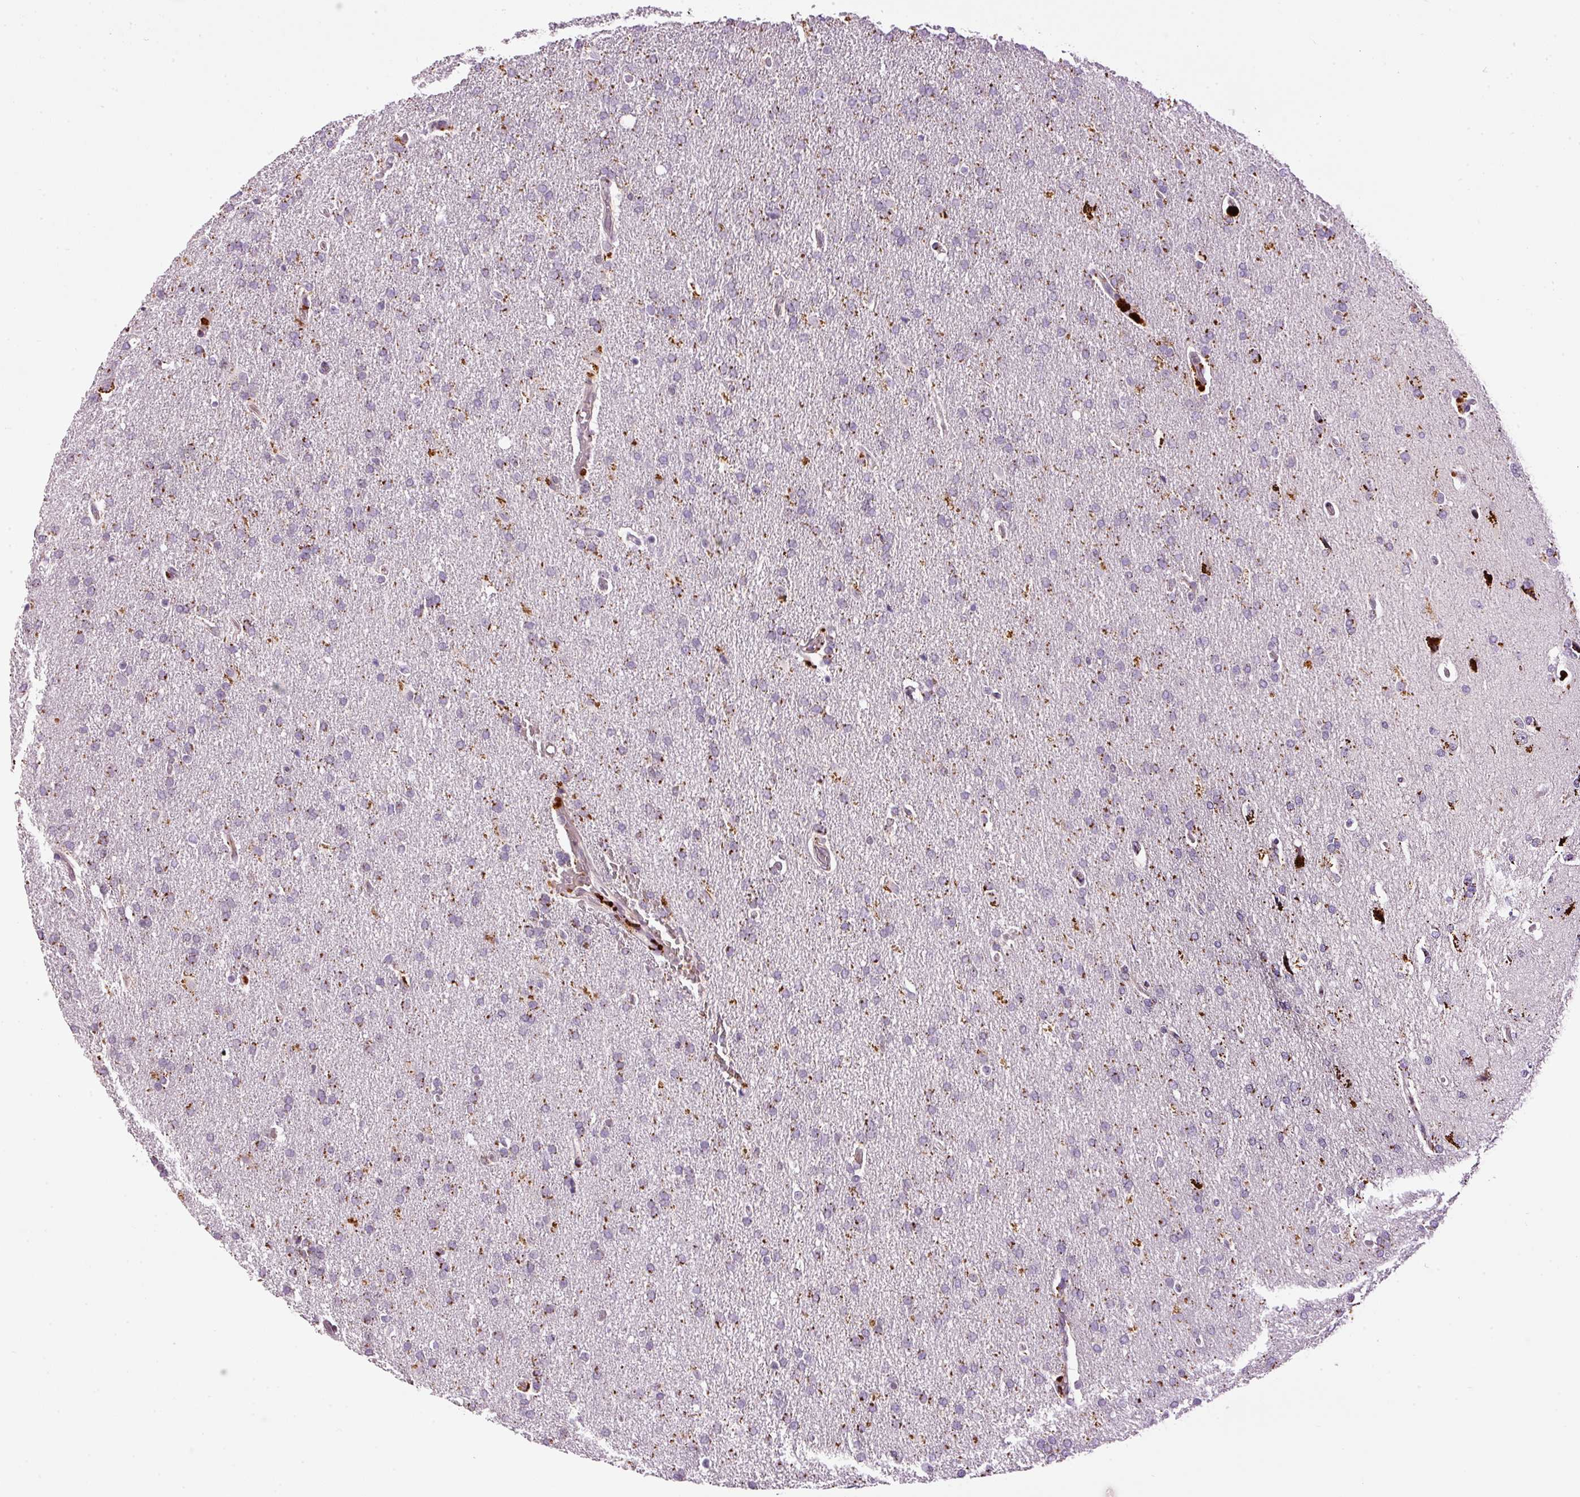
{"staining": {"intensity": "moderate", "quantity": "25%-75%", "location": "cytoplasmic/membranous"}, "tissue": "glioma", "cell_type": "Tumor cells", "image_type": "cancer", "snomed": [{"axis": "morphology", "description": "Glioma, malignant, High grade"}, {"axis": "topography", "description": "Brain"}], "caption": "An image of human glioma stained for a protein shows moderate cytoplasmic/membranous brown staining in tumor cells.", "gene": "ZNF639", "patient": {"sex": "male", "age": 72}}